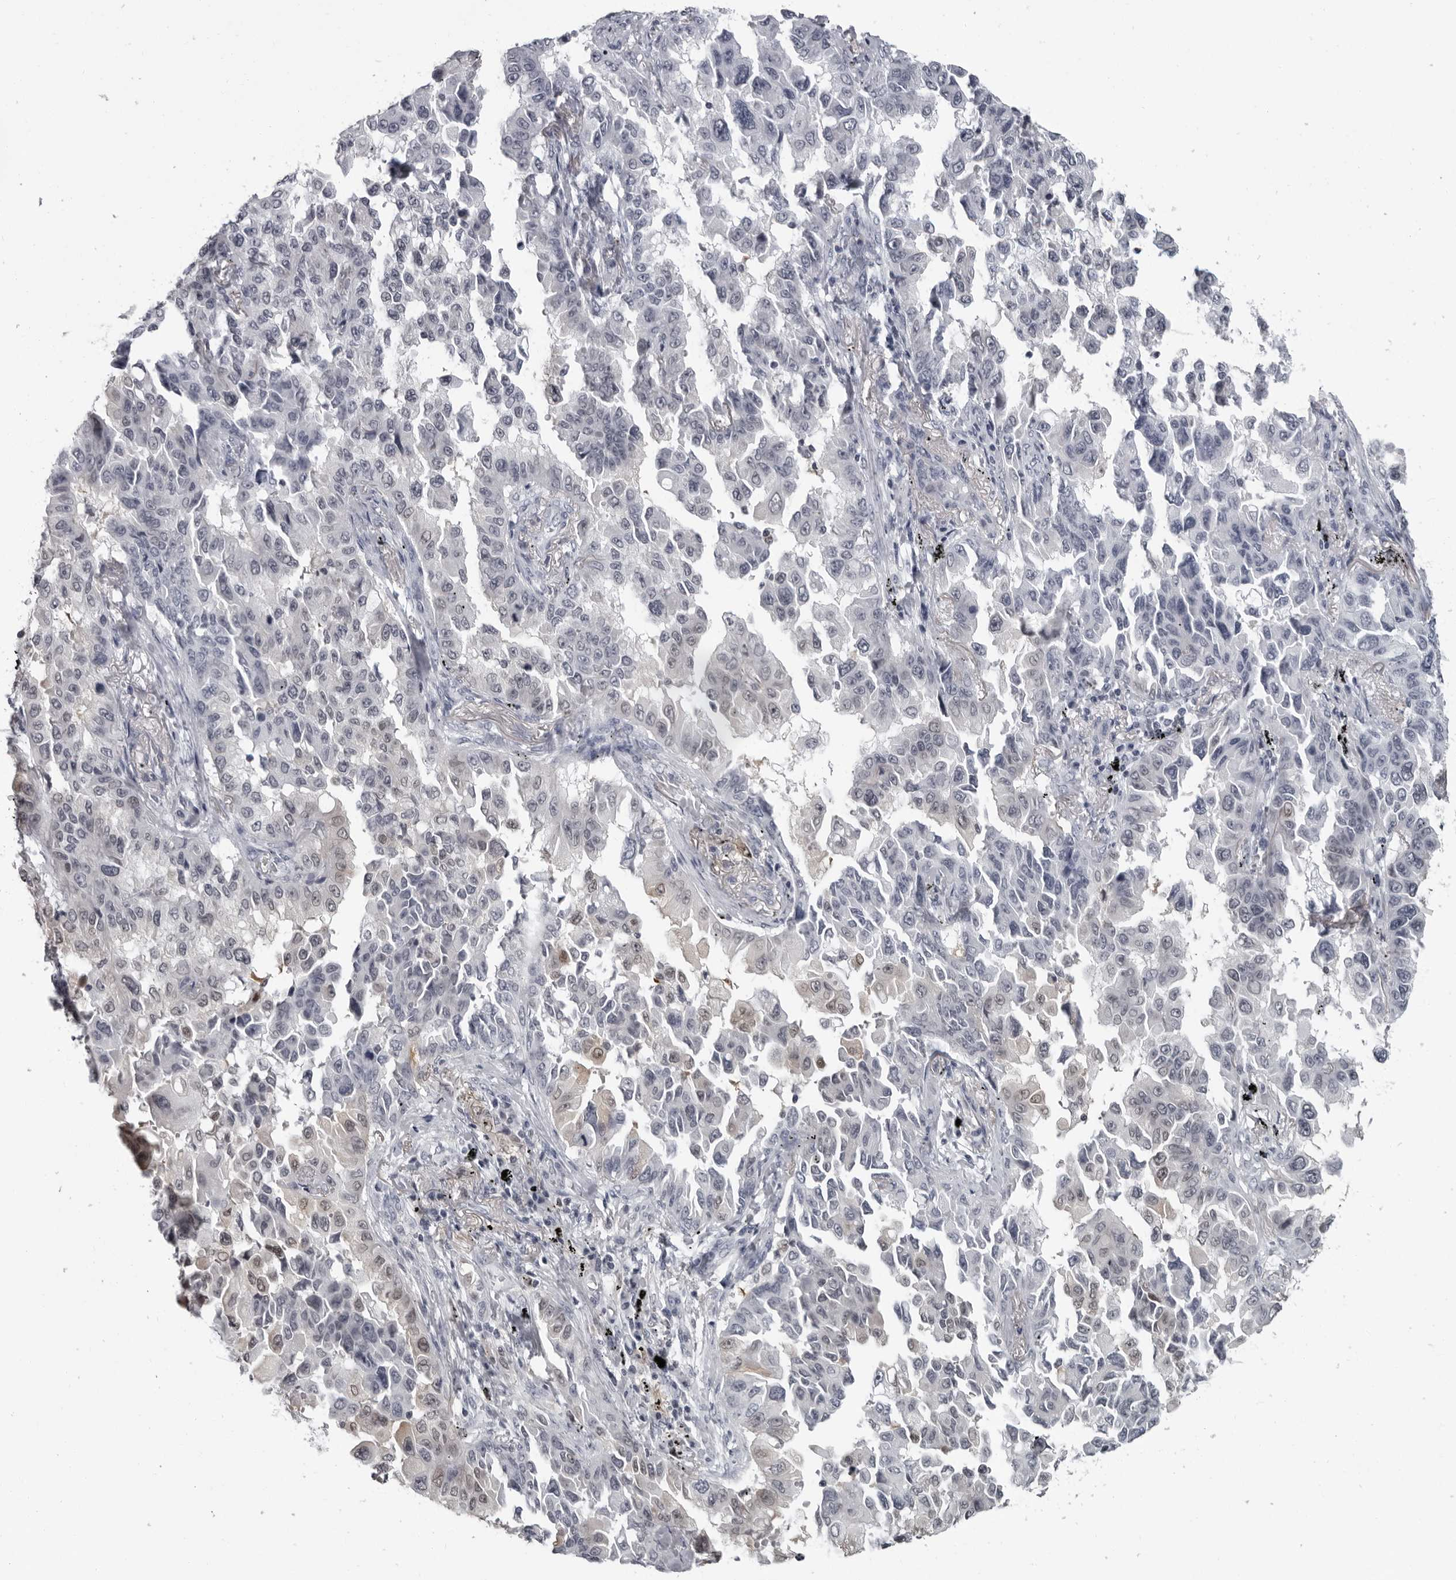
{"staining": {"intensity": "weak", "quantity": "<25%", "location": "cytoplasmic/membranous,nuclear"}, "tissue": "lung cancer", "cell_type": "Tumor cells", "image_type": "cancer", "snomed": [{"axis": "morphology", "description": "Adenocarcinoma, NOS"}, {"axis": "topography", "description": "Lung"}], "caption": "Human lung cancer stained for a protein using IHC shows no staining in tumor cells.", "gene": "LZIC", "patient": {"sex": "female", "age": 67}}